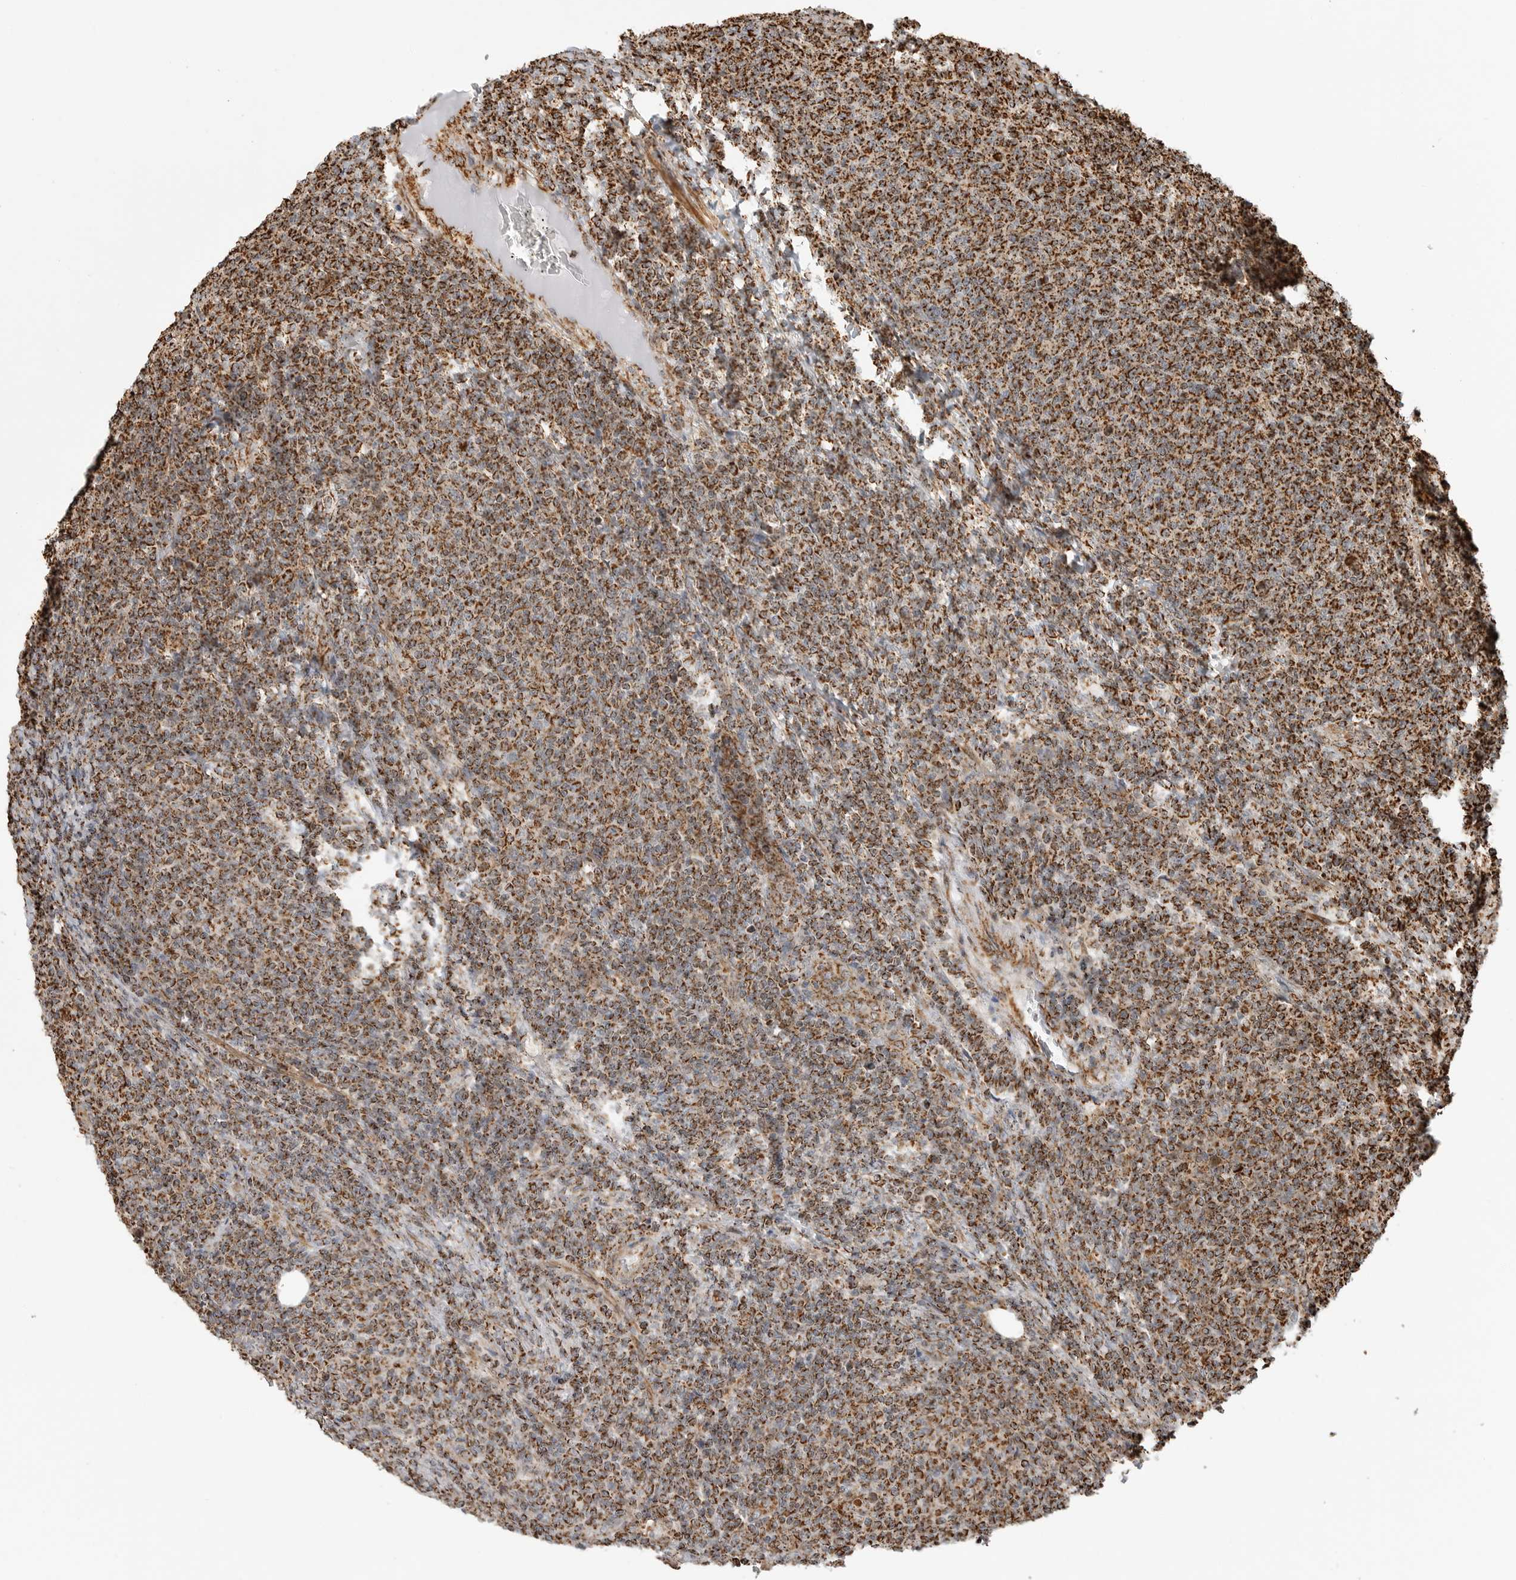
{"staining": {"intensity": "strong", "quantity": ">75%", "location": "cytoplasmic/membranous"}, "tissue": "lymphoma", "cell_type": "Tumor cells", "image_type": "cancer", "snomed": [{"axis": "morphology", "description": "Malignant lymphoma, non-Hodgkin's type, Low grade"}, {"axis": "topography", "description": "Lymph node"}], "caption": "IHC (DAB (3,3'-diaminobenzidine)) staining of human malignant lymphoma, non-Hodgkin's type (low-grade) reveals strong cytoplasmic/membranous protein staining in approximately >75% of tumor cells. Nuclei are stained in blue.", "gene": "BMP2K", "patient": {"sex": "male", "age": 66}}